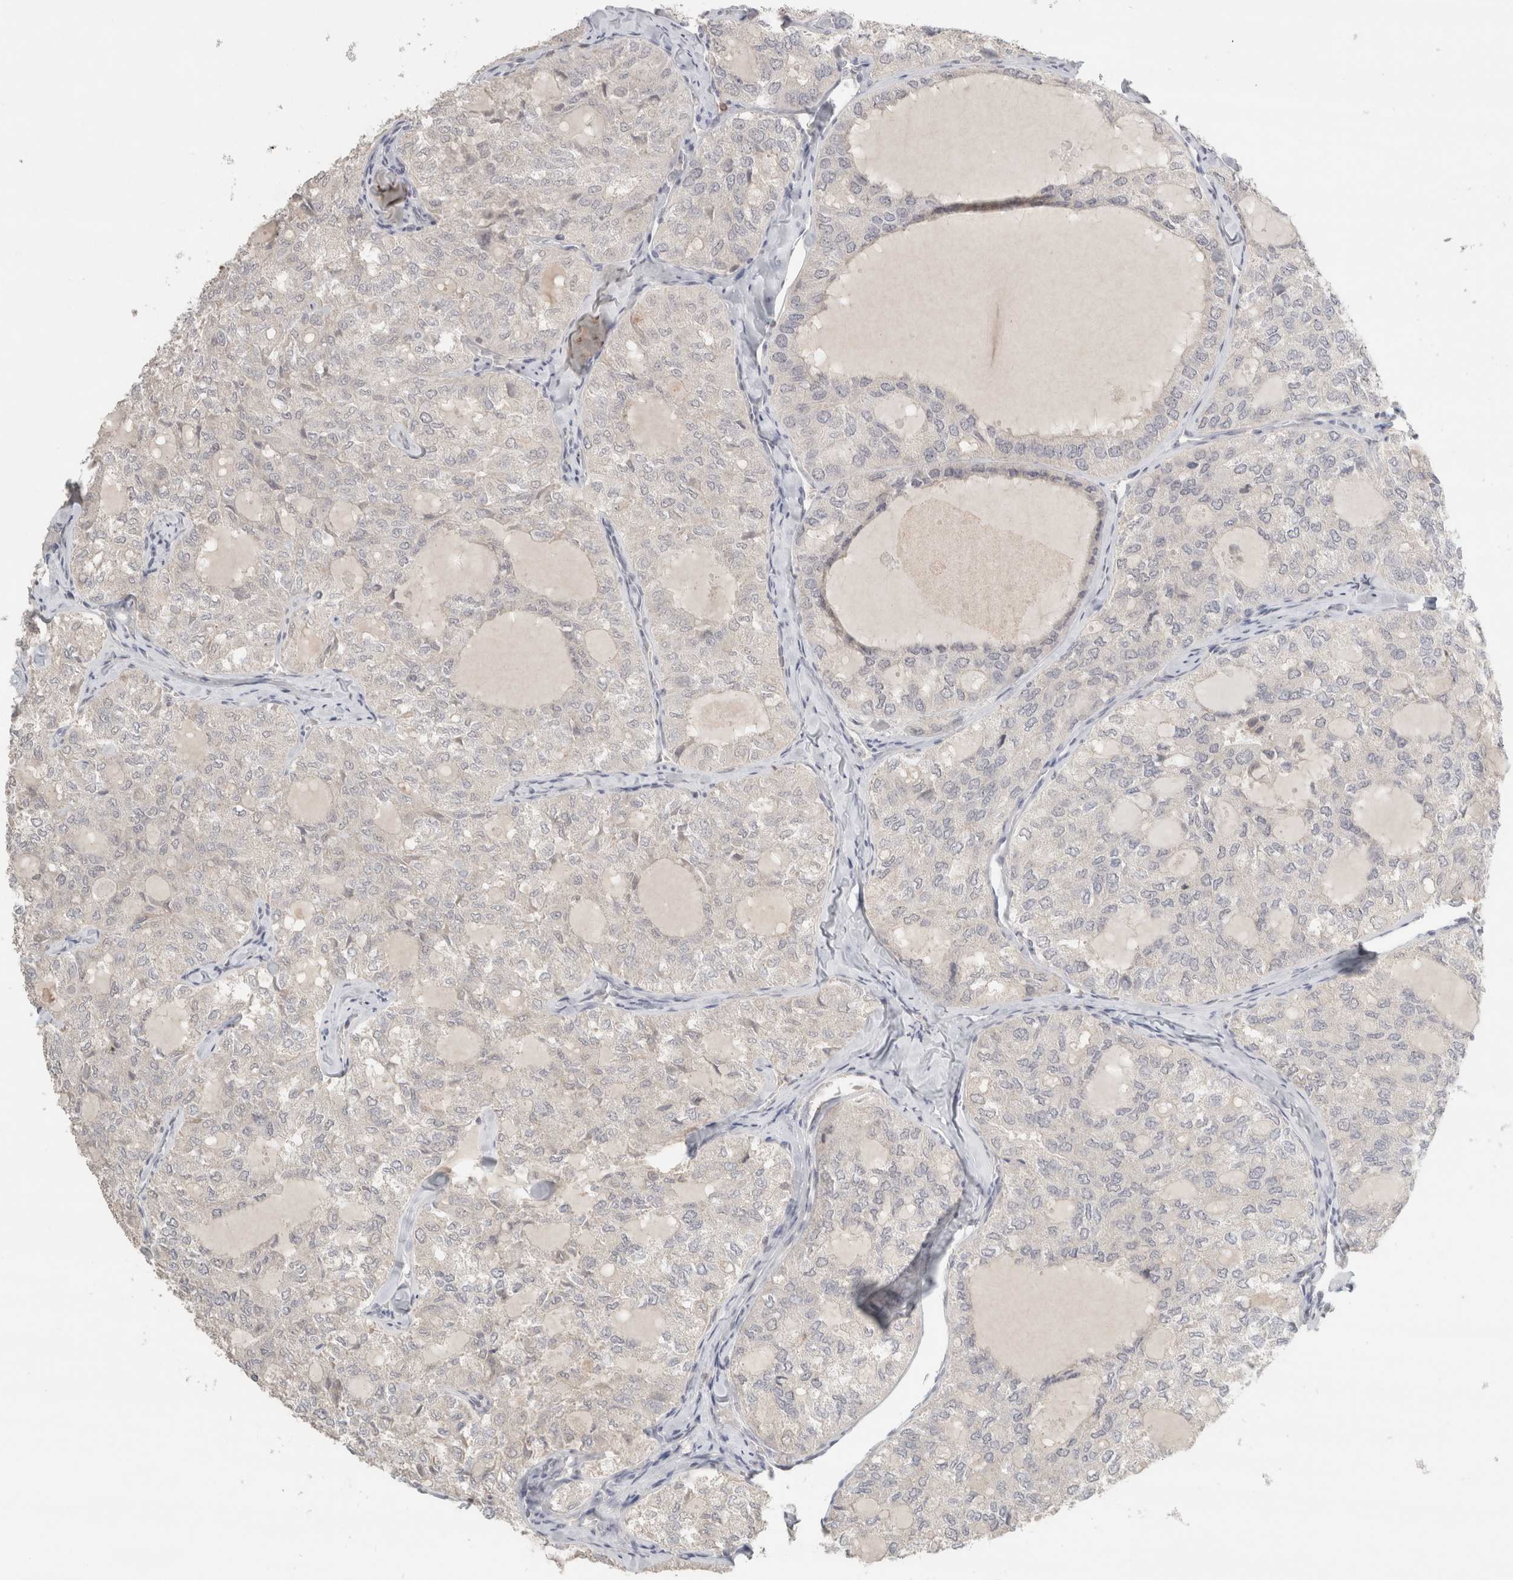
{"staining": {"intensity": "negative", "quantity": "none", "location": "none"}, "tissue": "thyroid cancer", "cell_type": "Tumor cells", "image_type": "cancer", "snomed": [{"axis": "morphology", "description": "Follicular adenoma carcinoma, NOS"}, {"axis": "topography", "description": "Thyroid gland"}], "caption": "A high-resolution photomicrograph shows immunohistochemistry staining of follicular adenoma carcinoma (thyroid), which displays no significant staining in tumor cells.", "gene": "TRAT1", "patient": {"sex": "male", "age": 75}}